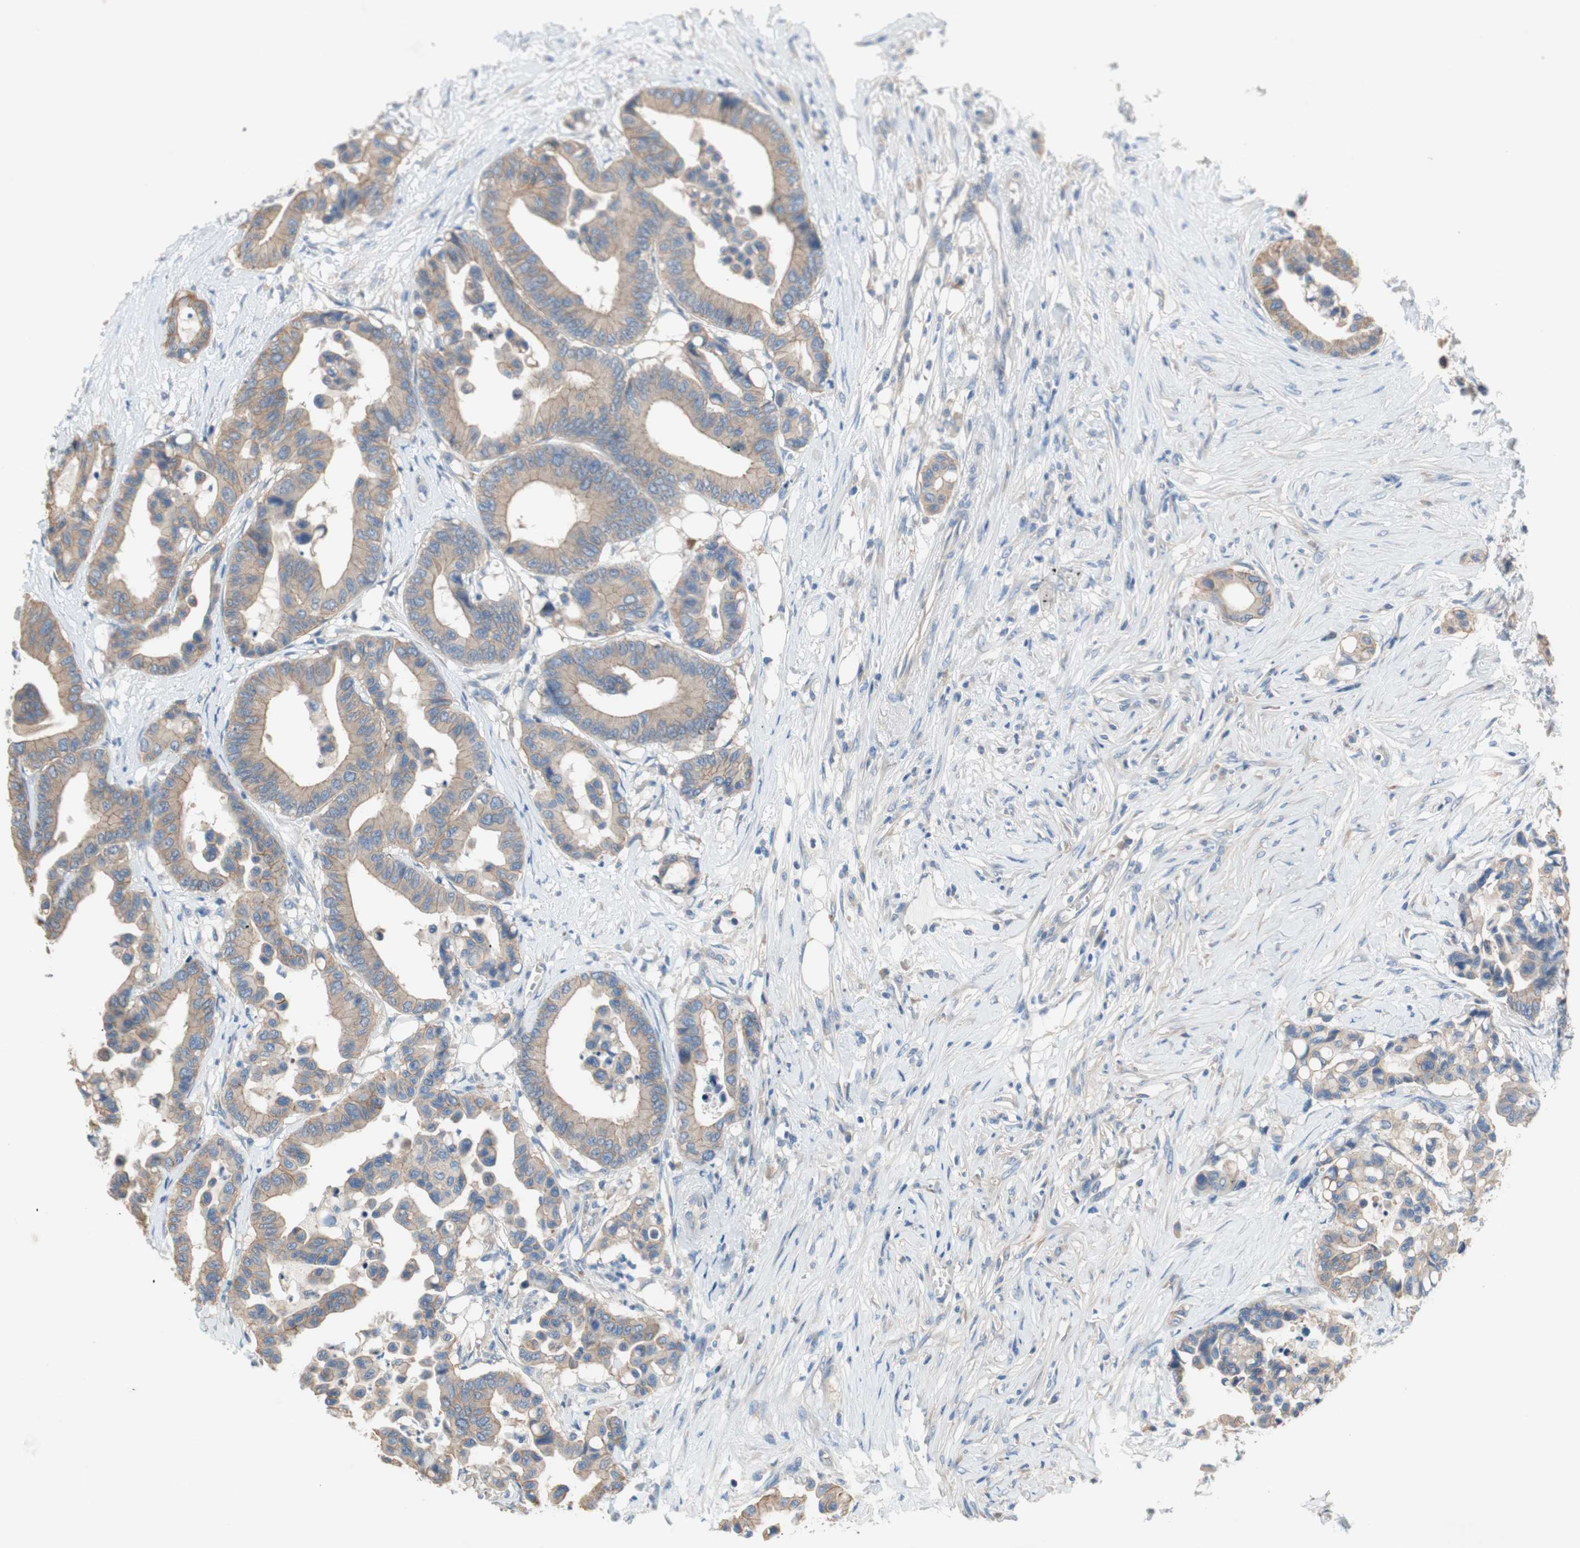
{"staining": {"intensity": "weak", "quantity": "25%-75%", "location": "cytoplasmic/membranous"}, "tissue": "colorectal cancer", "cell_type": "Tumor cells", "image_type": "cancer", "snomed": [{"axis": "morphology", "description": "Normal tissue, NOS"}, {"axis": "morphology", "description": "Adenocarcinoma, NOS"}, {"axis": "topography", "description": "Colon"}], "caption": "Brown immunohistochemical staining in human colorectal cancer (adenocarcinoma) exhibits weak cytoplasmic/membranous positivity in approximately 25%-75% of tumor cells.", "gene": "GLUL", "patient": {"sex": "male", "age": 82}}